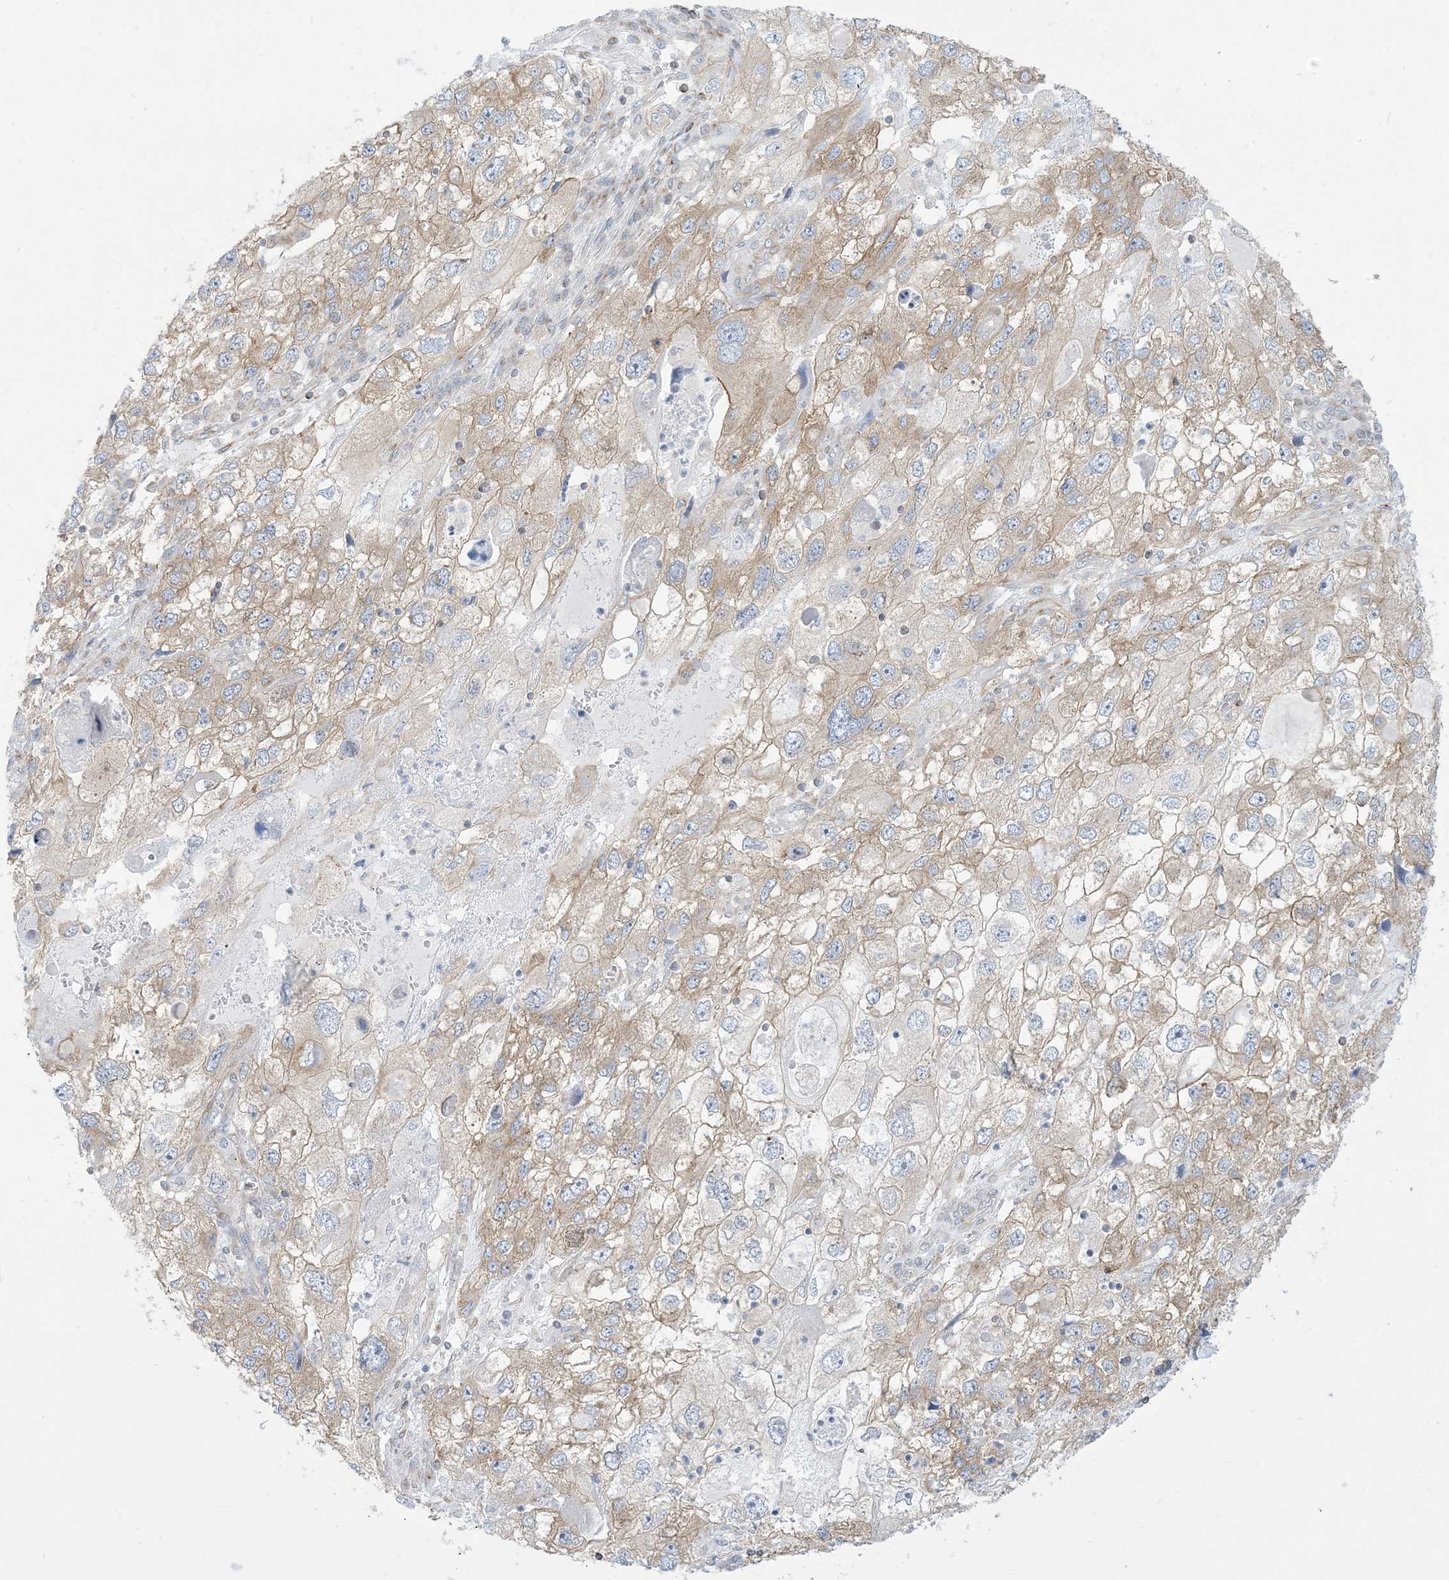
{"staining": {"intensity": "weak", "quantity": "25%-75%", "location": "cytoplasmic/membranous"}, "tissue": "endometrial cancer", "cell_type": "Tumor cells", "image_type": "cancer", "snomed": [{"axis": "morphology", "description": "Adenocarcinoma, NOS"}, {"axis": "topography", "description": "Endometrium"}], "caption": "A micrograph of human endometrial adenocarcinoma stained for a protein demonstrates weak cytoplasmic/membranous brown staining in tumor cells. (DAB = brown stain, brightfield microscopy at high magnification).", "gene": "SLAMF9", "patient": {"sex": "female", "age": 49}}